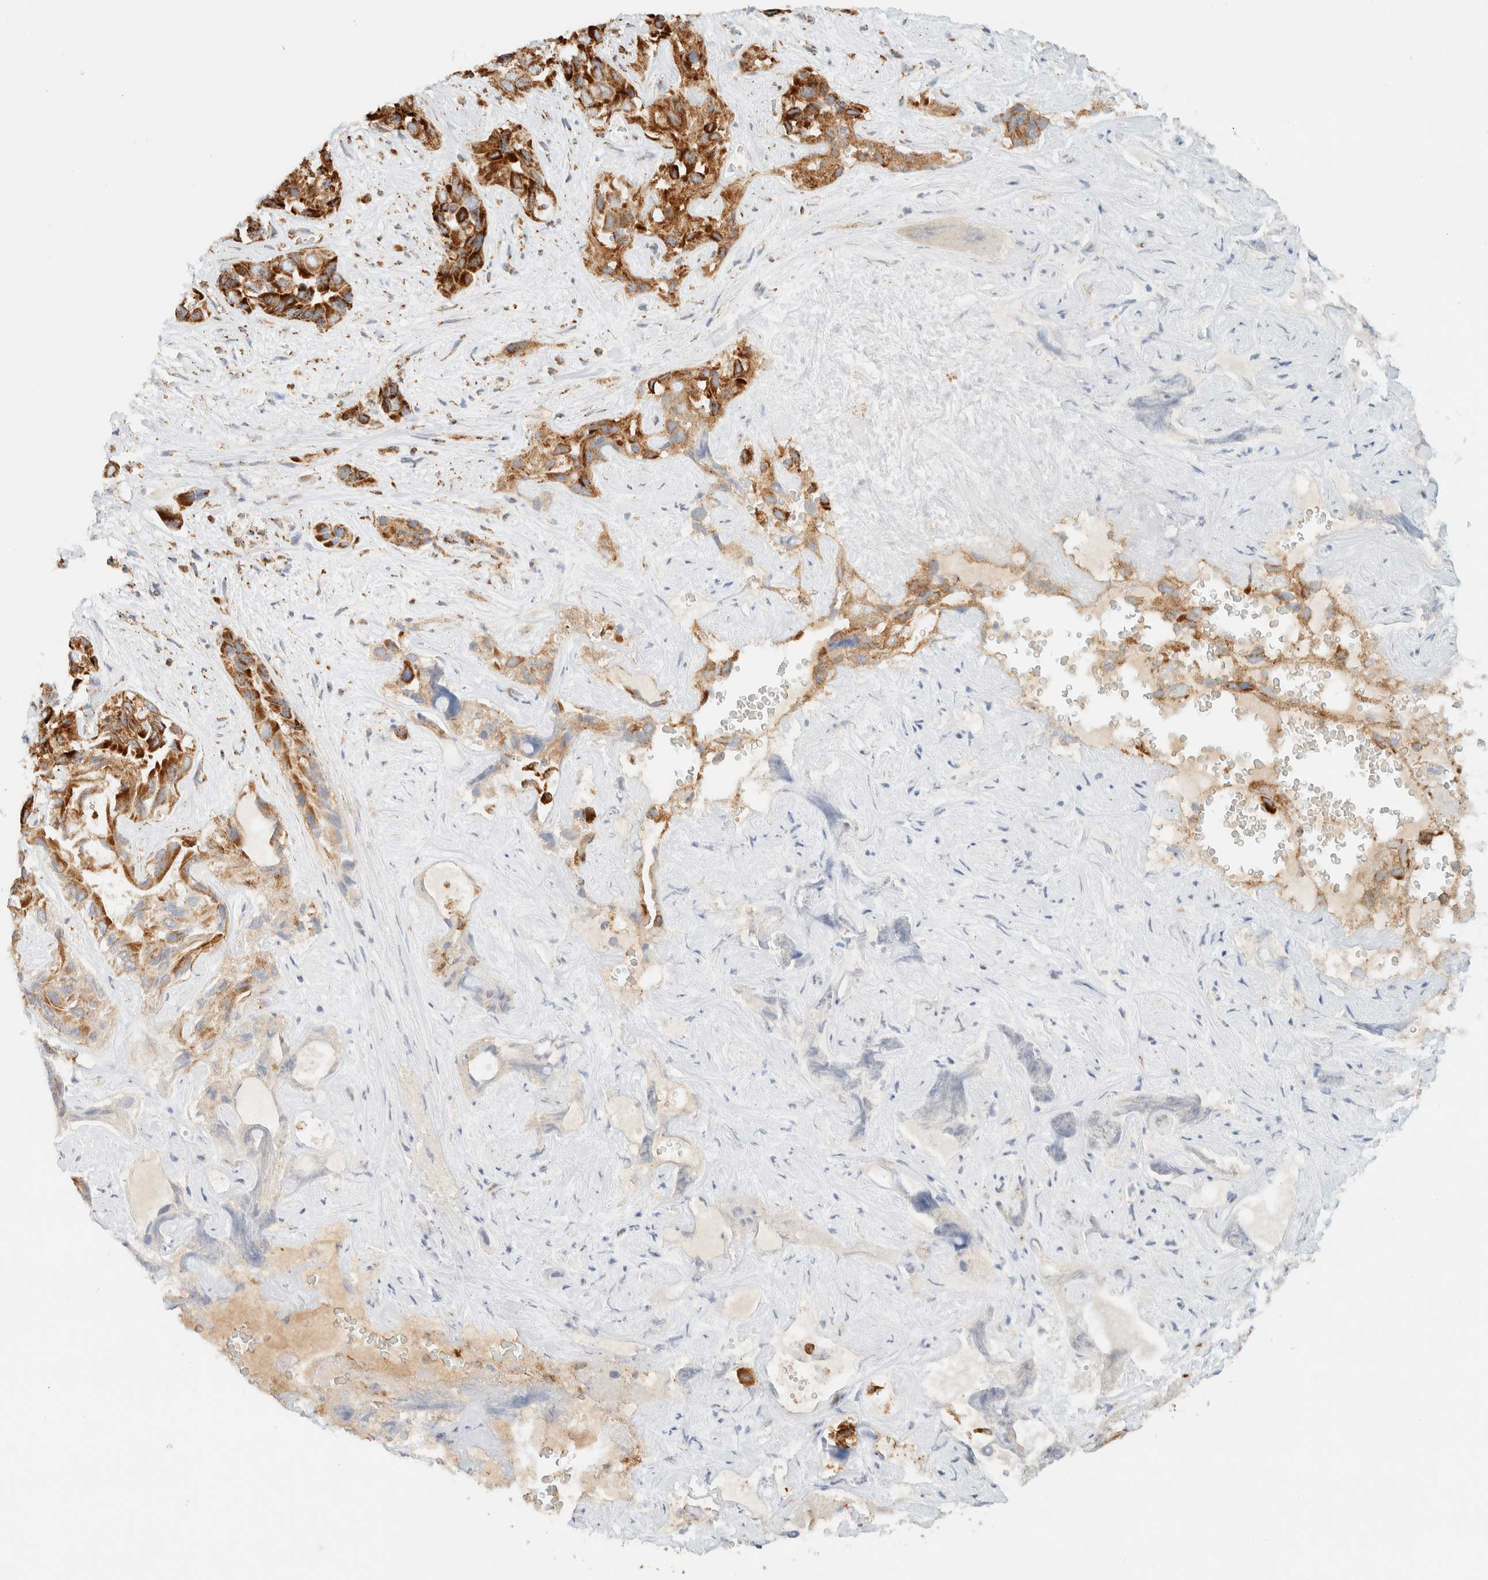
{"staining": {"intensity": "strong", "quantity": ">75%", "location": "cytoplasmic/membranous"}, "tissue": "liver cancer", "cell_type": "Tumor cells", "image_type": "cancer", "snomed": [{"axis": "morphology", "description": "Cholangiocarcinoma"}, {"axis": "topography", "description": "Liver"}], "caption": "Immunohistochemical staining of liver cancer (cholangiocarcinoma) reveals high levels of strong cytoplasmic/membranous protein expression in about >75% of tumor cells.", "gene": "KIFAP3", "patient": {"sex": "female", "age": 52}}